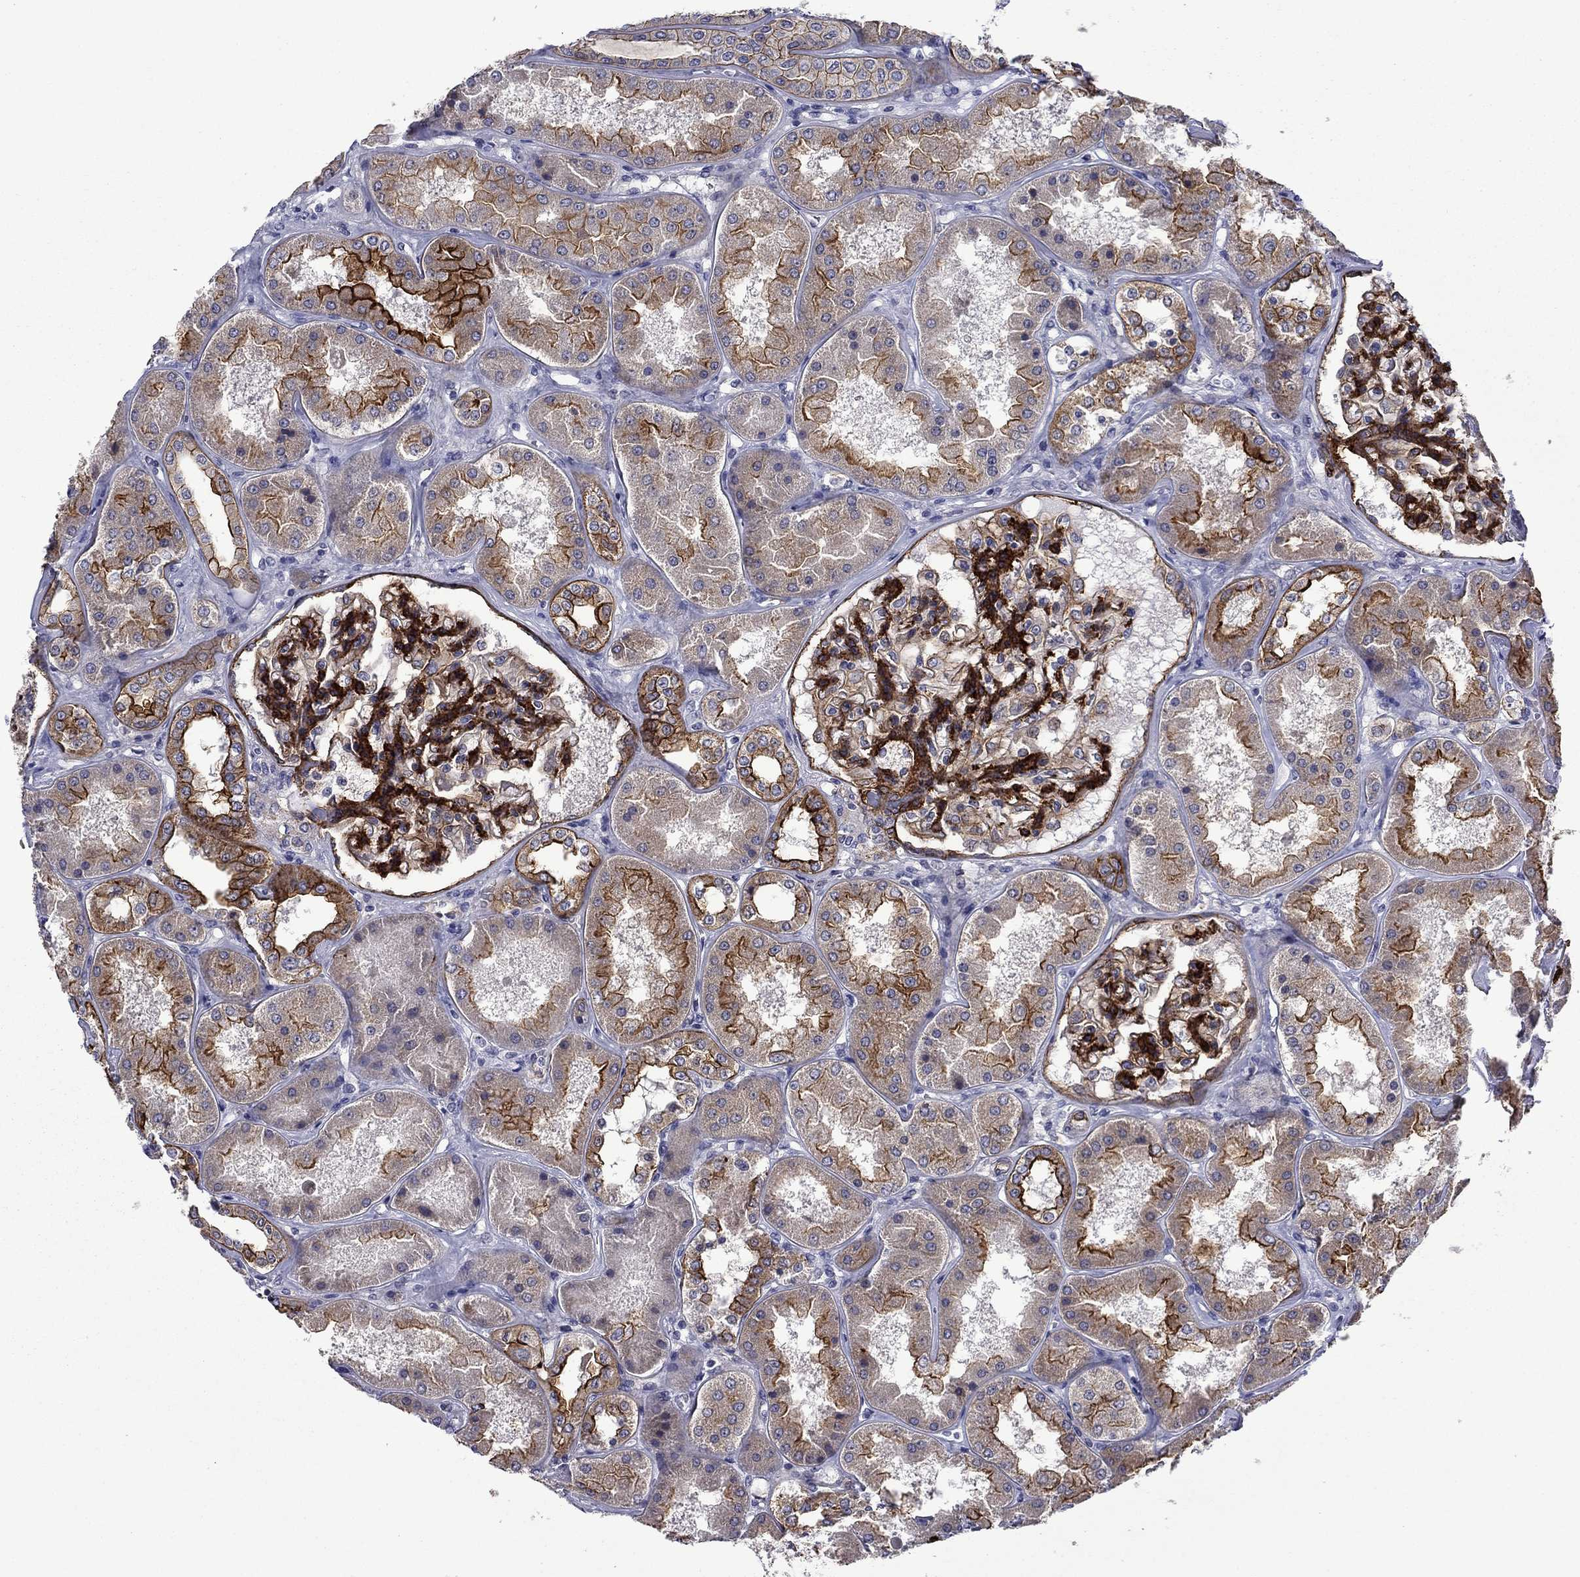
{"staining": {"intensity": "strong", "quantity": "25%-75%", "location": "cytoplasmic/membranous"}, "tissue": "kidney", "cell_type": "Cells in glomeruli", "image_type": "normal", "snomed": [{"axis": "morphology", "description": "Normal tissue, NOS"}, {"axis": "topography", "description": "Kidney"}], "caption": "High-power microscopy captured an immunohistochemistry (IHC) photomicrograph of normal kidney, revealing strong cytoplasmic/membranous staining in approximately 25%-75% of cells in glomeruli. (DAB = brown stain, brightfield microscopy at high magnification).", "gene": "LMO7", "patient": {"sex": "female", "age": 56}}